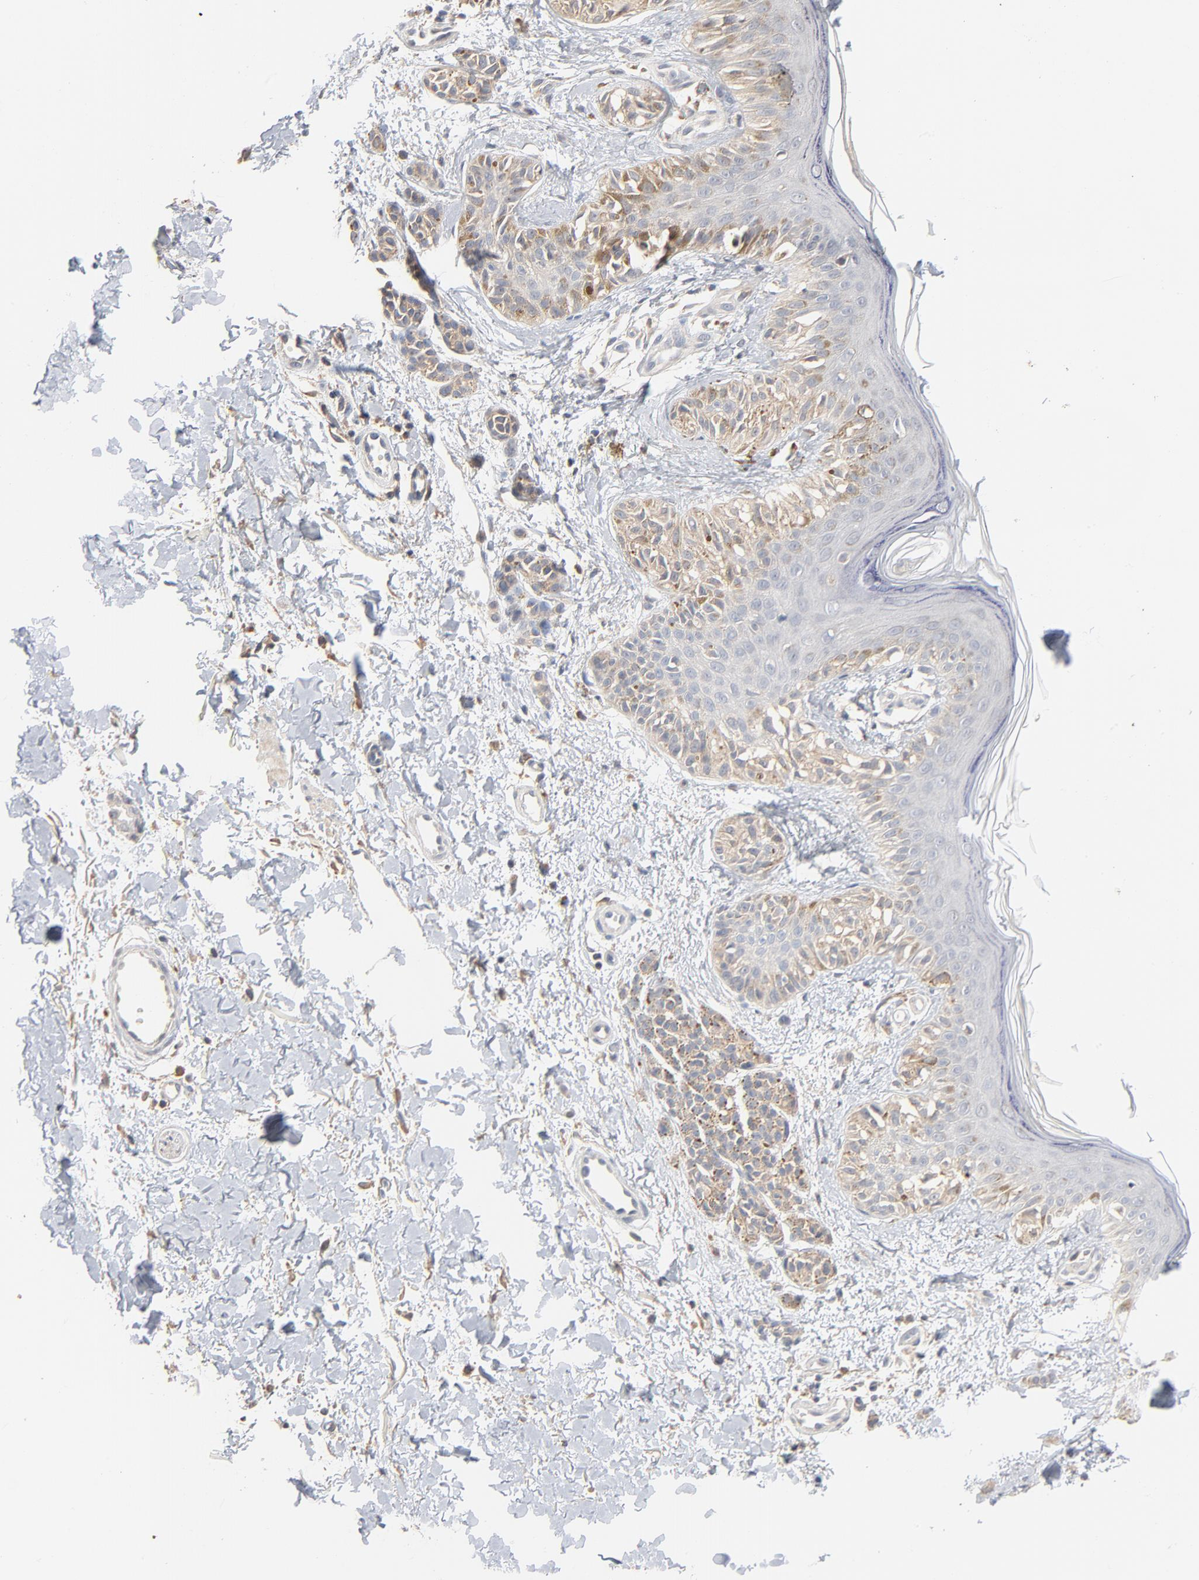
{"staining": {"intensity": "weak", "quantity": ">75%", "location": "cytoplasmic/membranous"}, "tissue": "melanoma", "cell_type": "Tumor cells", "image_type": "cancer", "snomed": [{"axis": "morphology", "description": "Normal tissue, NOS"}, {"axis": "morphology", "description": "Malignant melanoma, NOS"}, {"axis": "topography", "description": "Skin"}], "caption": "Immunohistochemical staining of human malignant melanoma shows low levels of weak cytoplasmic/membranous staining in about >75% of tumor cells. (DAB = brown stain, brightfield microscopy at high magnification).", "gene": "ZDHHC8", "patient": {"sex": "male", "age": 83}}